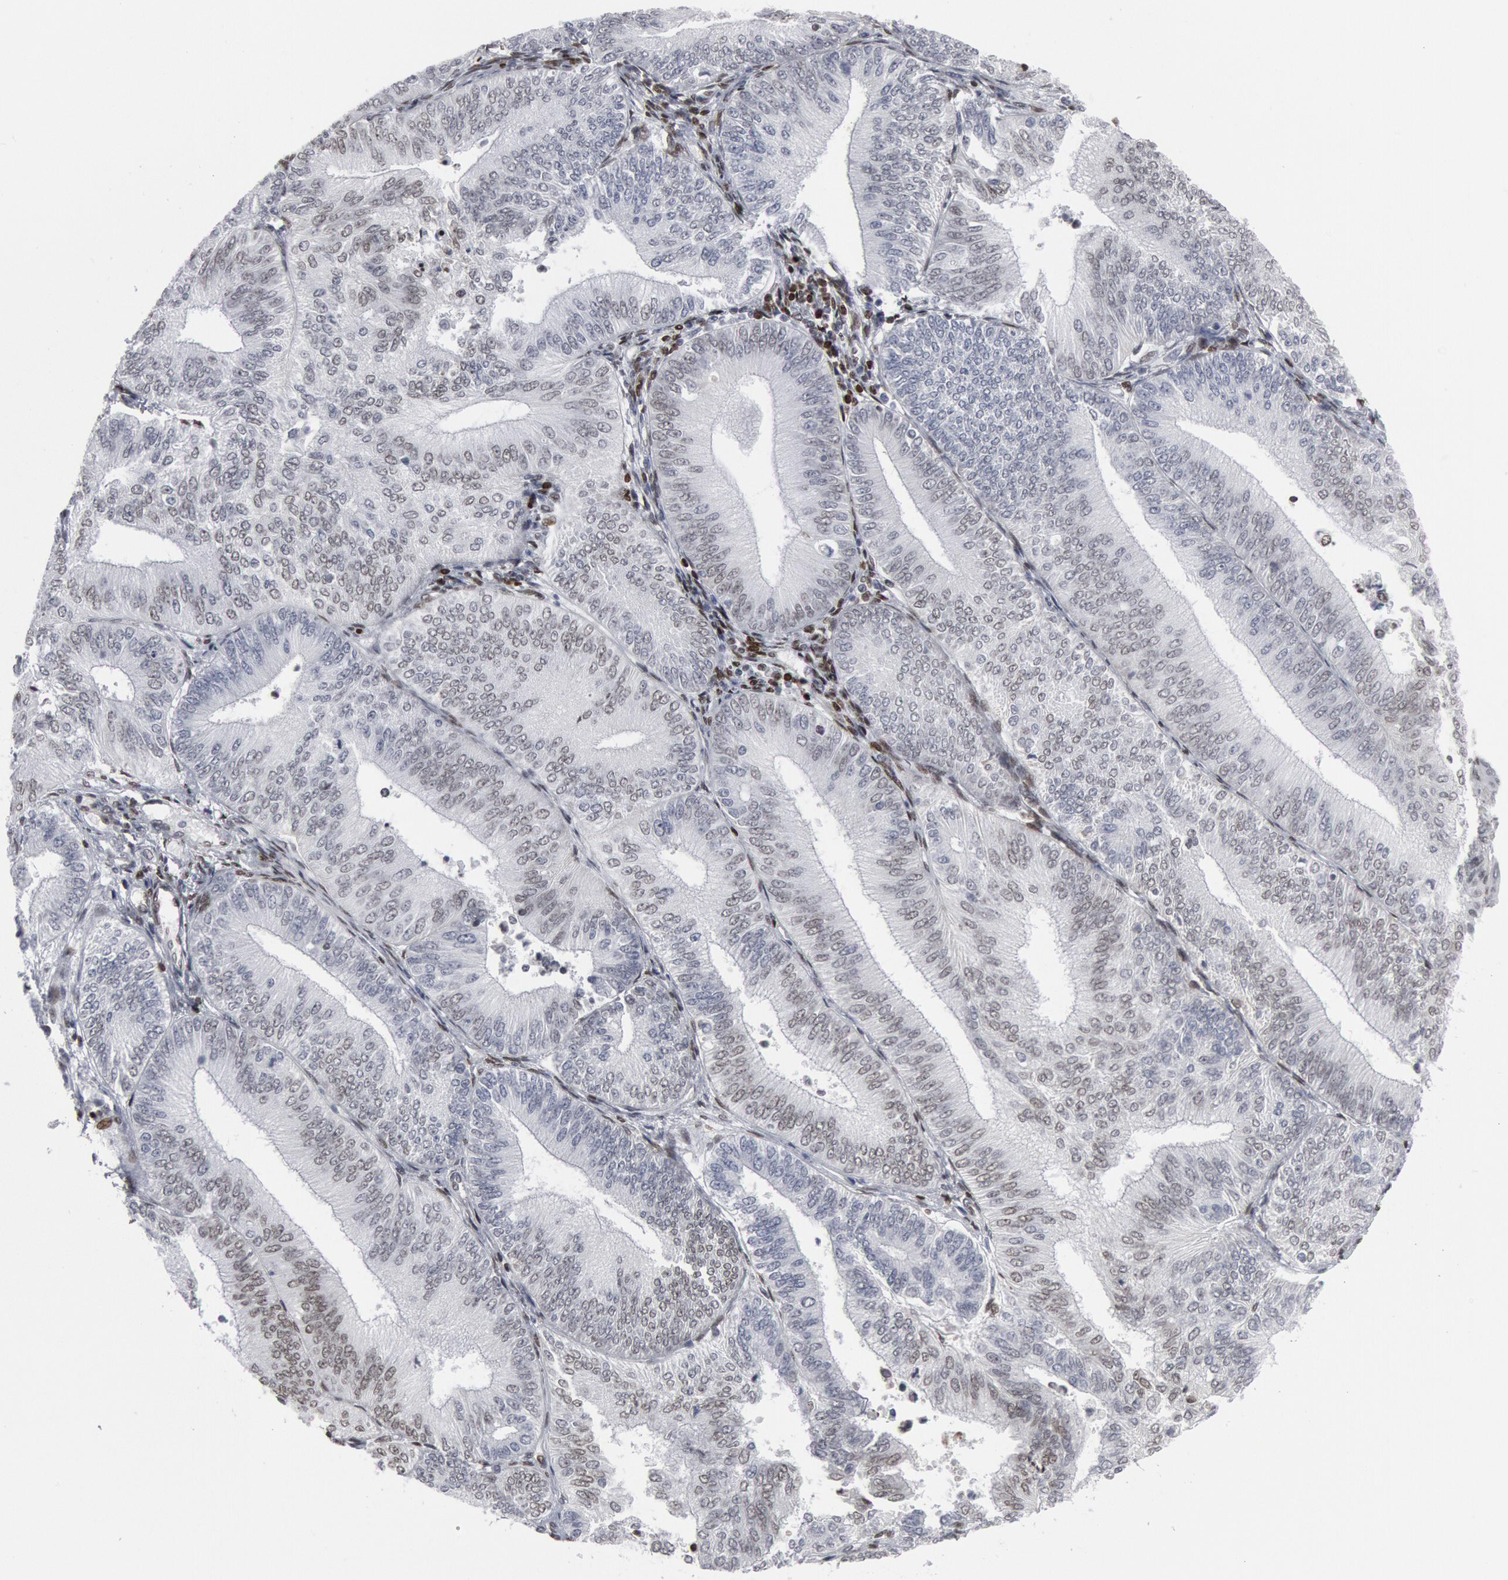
{"staining": {"intensity": "negative", "quantity": "none", "location": "none"}, "tissue": "endometrial cancer", "cell_type": "Tumor cells", "image_type": "cancer", "snomed": [{"axis": "morphology", "description": "Adenocarcinoma, NOS"}, {"axis": "topography", "description": "Endometrium"}], "caption": "Immunohistochemistry micrograph of neoplastic tissue: adenocarcinoma (endometrial) stained with DAB shows no significant protein staining in tumor cells.", "gene": "MECP2", "patient": {"sex": "female", "age": 55}}